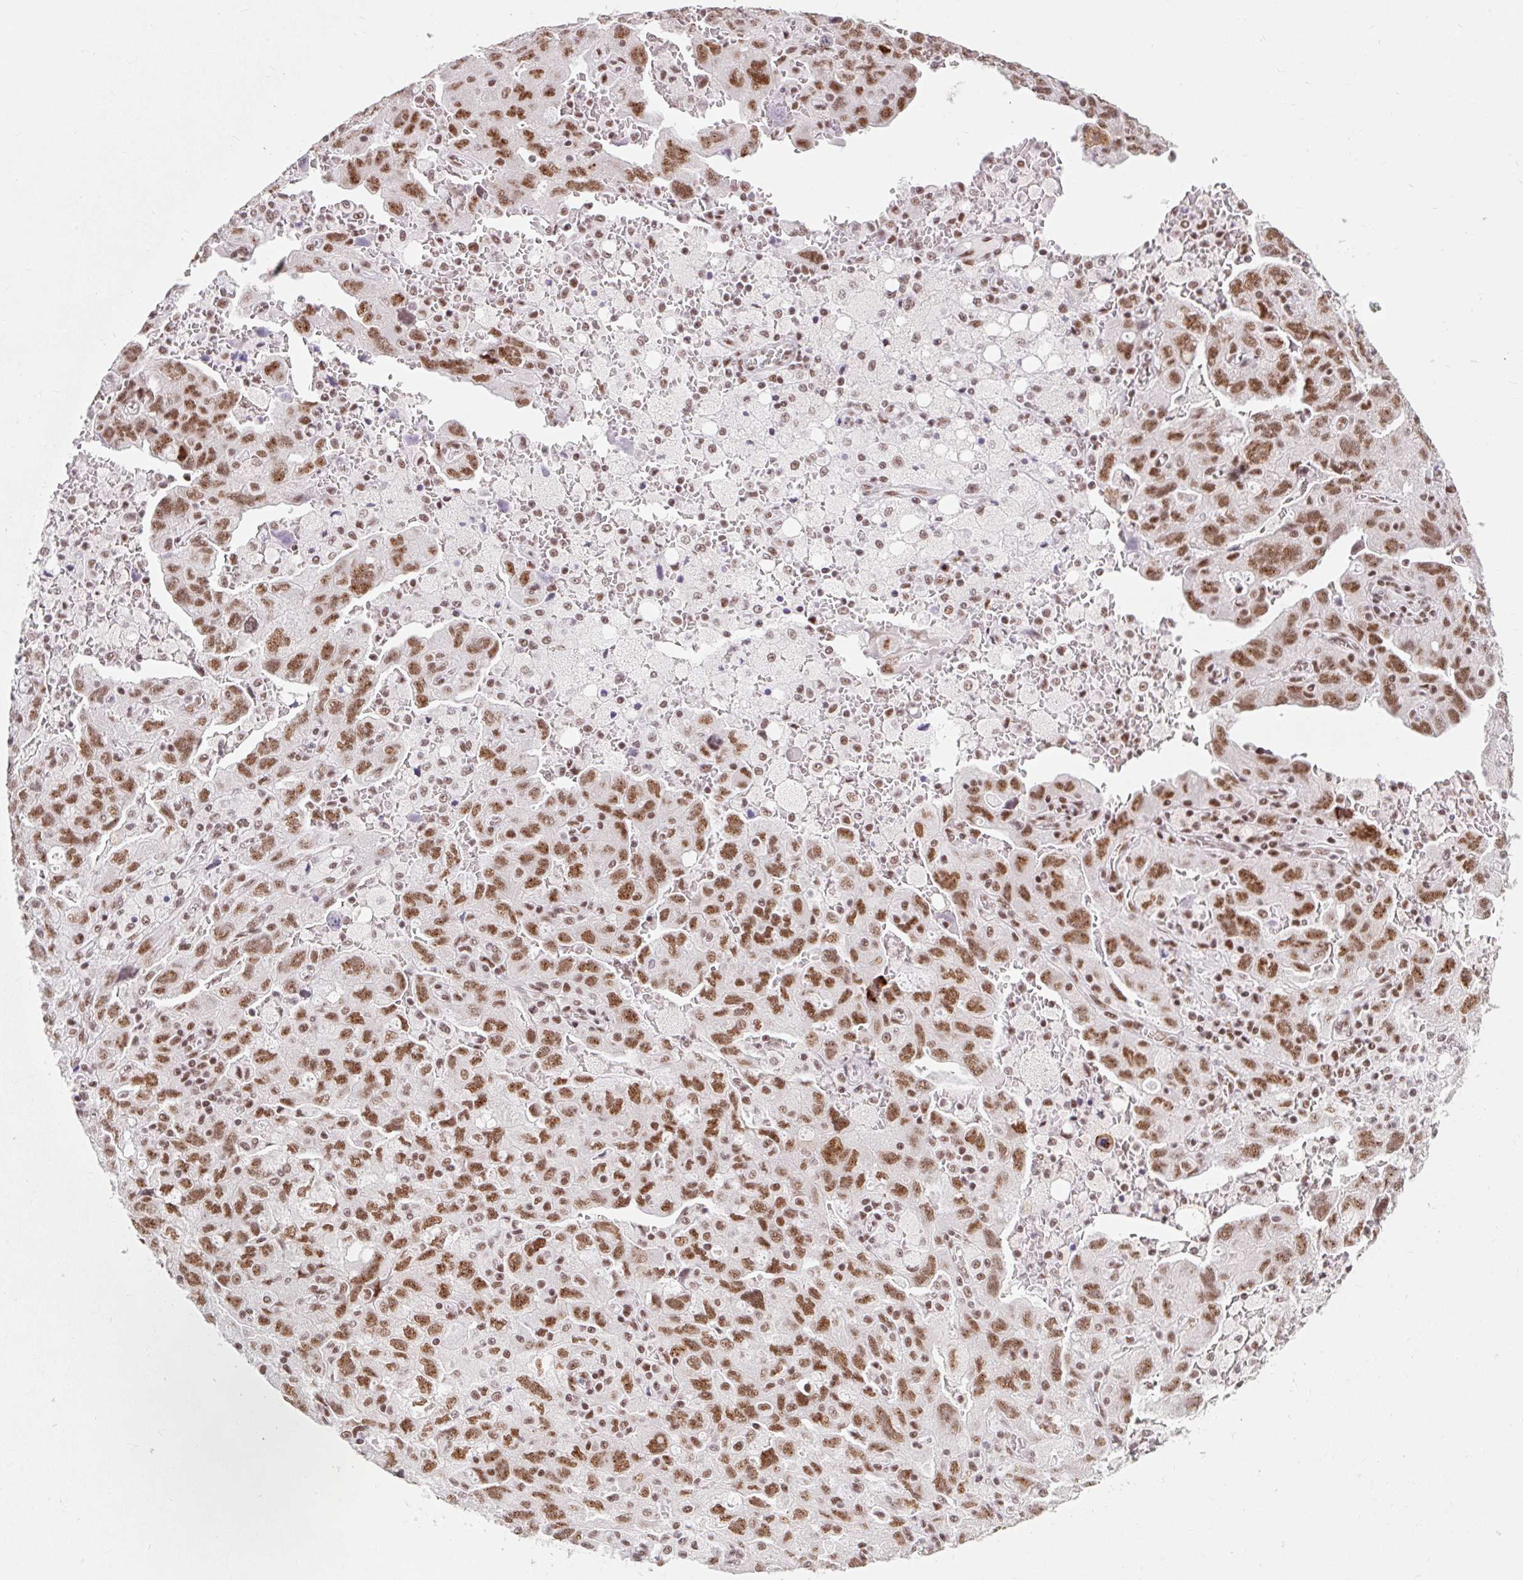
{"staining": {"intensity": "moderate", "quantity": ">75%", "location": "nuclear"}, "tissue": "ovarian cancer", "cell_type": "Tumor cells", "image_type": "cancer", "snomed": [{"axis": "morphology", "description": "Carcinoma, NOS"}, {"axis": "morphology", "description": "Cystadenocarcinoma, serous, NOS"}, {"axis": "topography", "description": "Ovary"}], "caption": "Immunohistochemistry staining of serous cystadenocarcinoma (ovarian), which exhibits medium levels of moderate nuclear positivity in approximately >75% of tumor cells indicating moderate nuclear protein staining. The staining was performed using DAB (brown) for protein detection and nuclei were counterstained in hematoxylin (blue).", "gene": "SRSF10", "patient": {"sex": "female", "age": 69}}